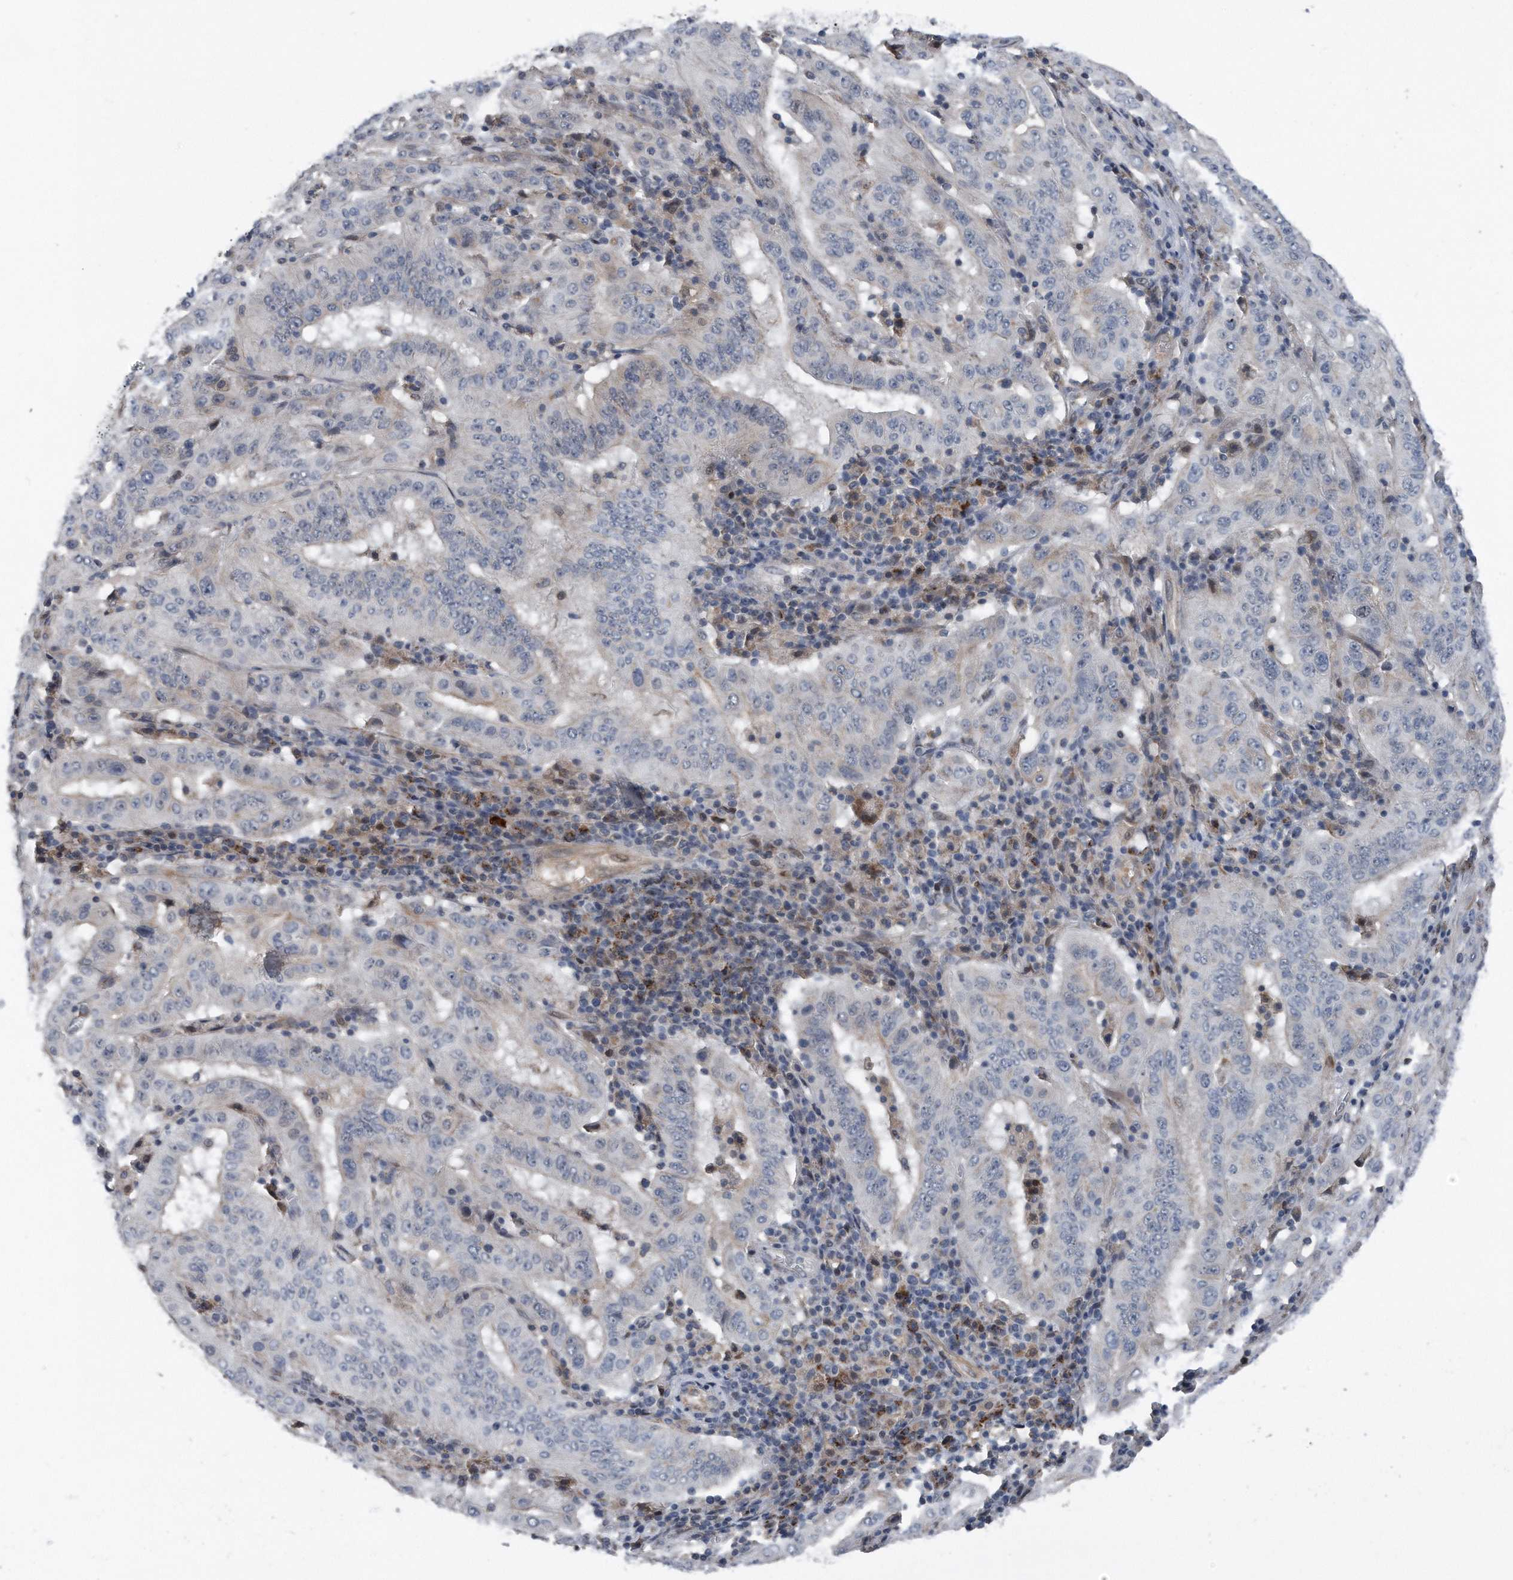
{"staining": {"intensity": "negative", "quantity": "none", "location": "none"}, "tissue": "pancreatic cancer", "cell_type": "Tumor cells", "image_type": "cancer", "snomed": [{"axis": "morphology", "description": "Adenocarcinoma, NOS"}, {"axis": "topography", "description": "Pancreas"}], "caption": "This is an immunohistochemistry histopathology image of pancreatic adenocarcinoma. There is no positivity in tumor cells.", "gene": "DST", "patient": {"sex": "male", "age": 63}}